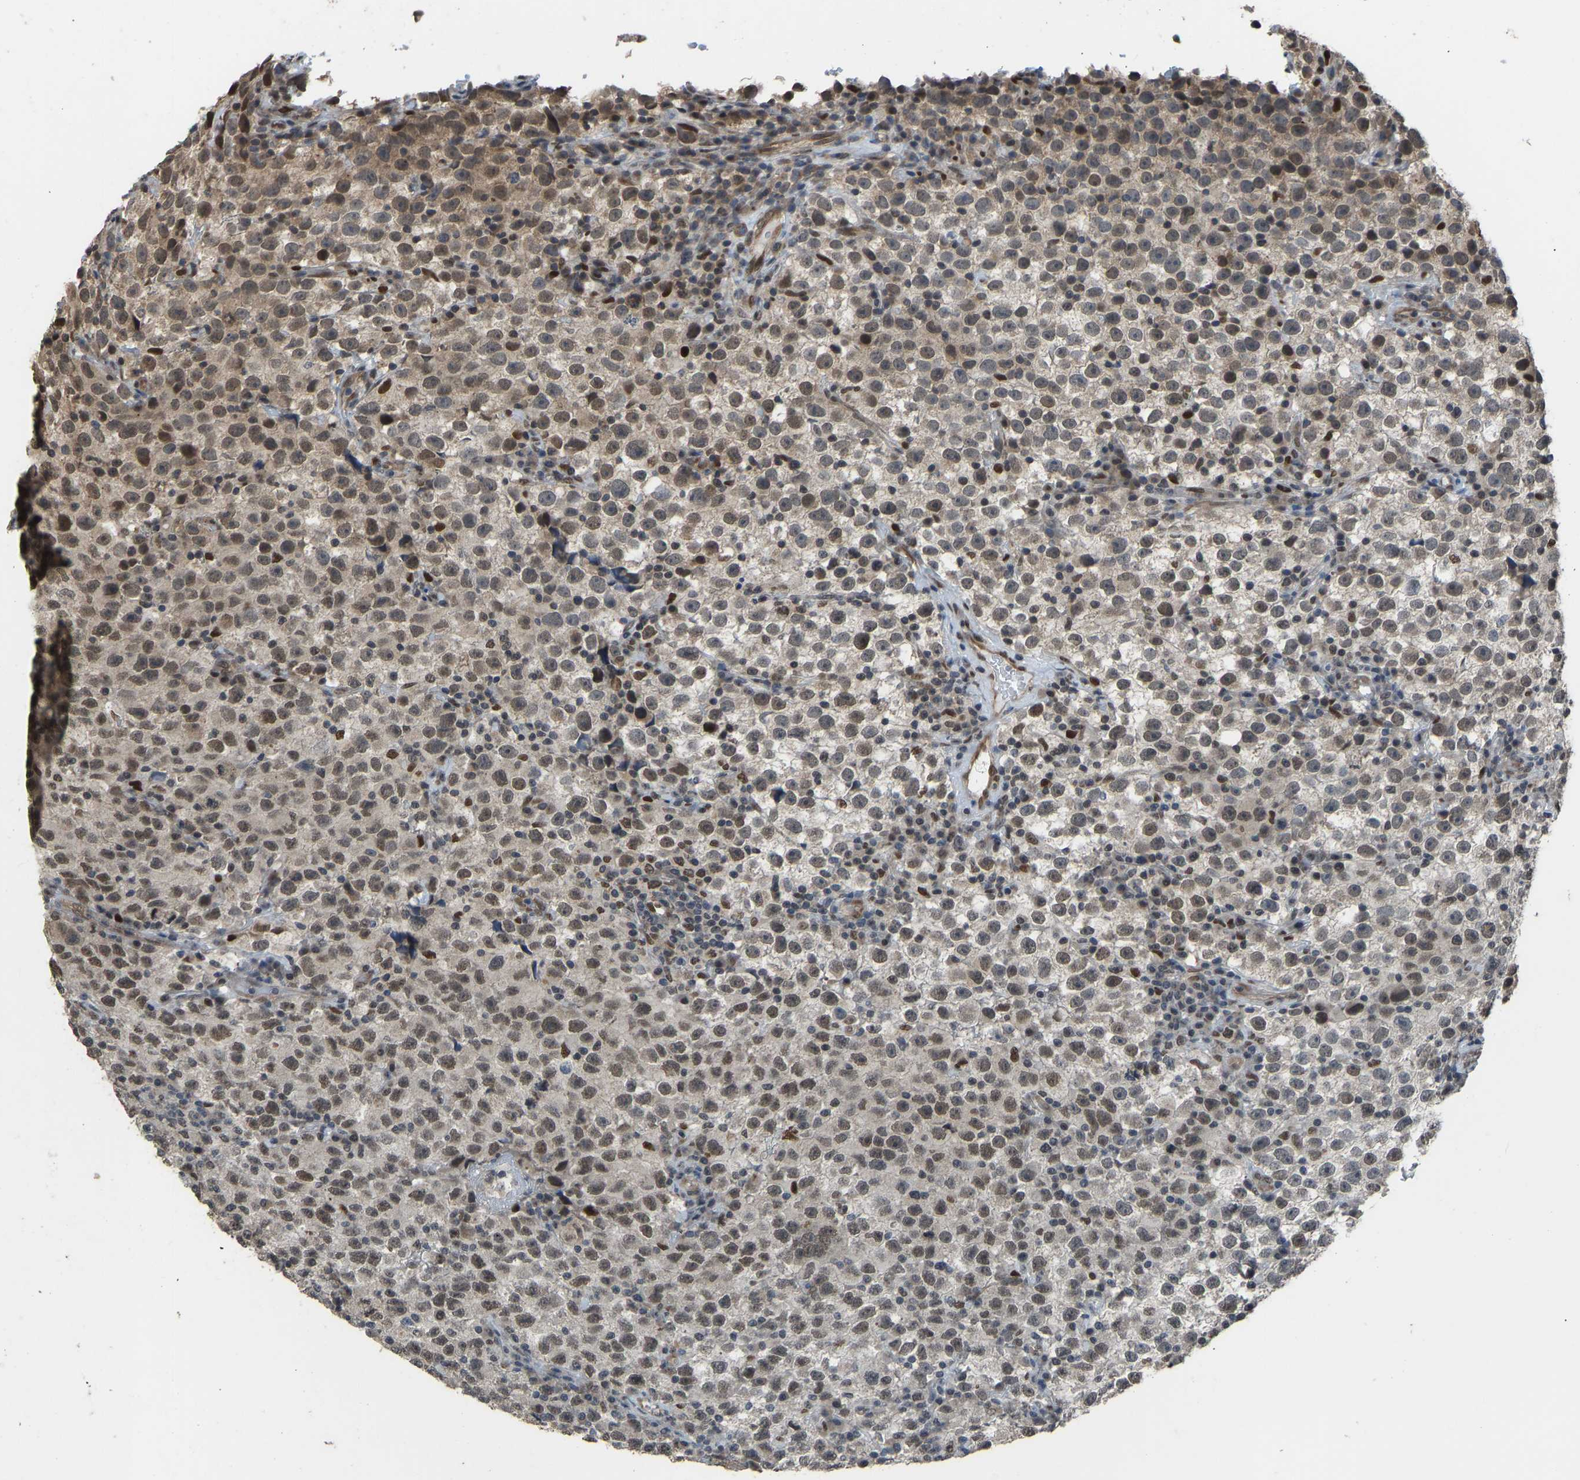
{"staining": {"intensity": "weak", "quantity": "25%-75%", "location": "nuclear"}, "tissue": "testis cancer", "cell_type": "Tumor cells", "image_type": "cancer", "snomed": [{"axis": "morphology", "description": "Seminoma, NOS"}, {"axis": "topography", "description": "Testis"}], "caption": "This histopathology image exhibits IHC staining of testis cancer (seminoma), with low weak nuclear staining in approximately 25%-75% of tumor cells.", "gene": "KPNA6", "patient": {"sex": "male", "age": 22}}